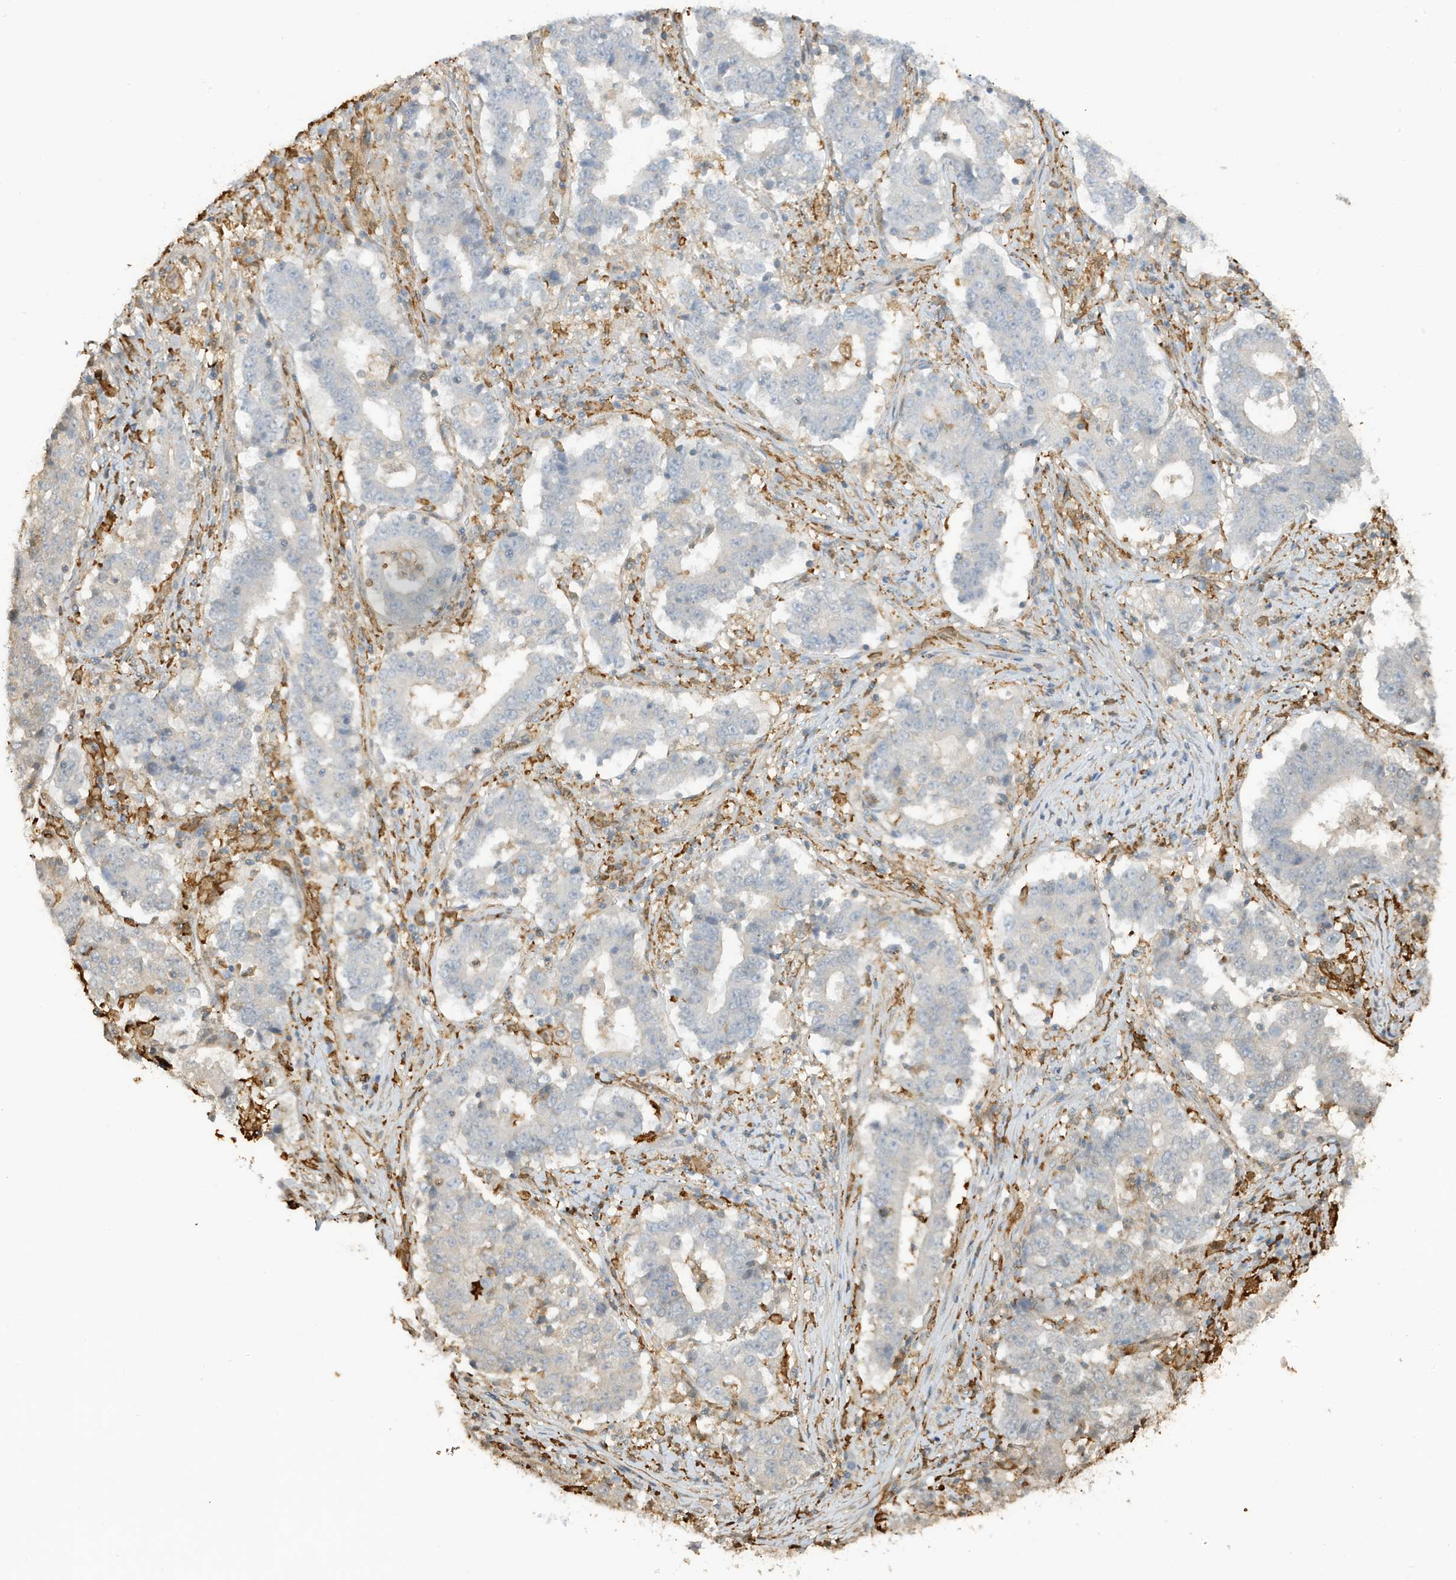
{"staining": {"intensity": "negative", "quantity": "none", "location": "none"}, "tissue": "stomach cancer", "cell_type": "Tumor cells", "image_type": "cancer", "snomed": [{"axis": "morphology", "description": "Adenocarcinoma, NOS"}, {"axis": "topography", "description": "Stomach"}], "caption": "DAB (3,3'-diaminobenzidine) immunohistochemical staining of stomach adenocarcinoma demonstrates no significant expression in tumor cells. (DAB (3,3'-diaminobenzidine) IHC with hematoxylin counter stain).", "gene": "PHACTR2", "patient": {"sex": "male", "age": 59}}